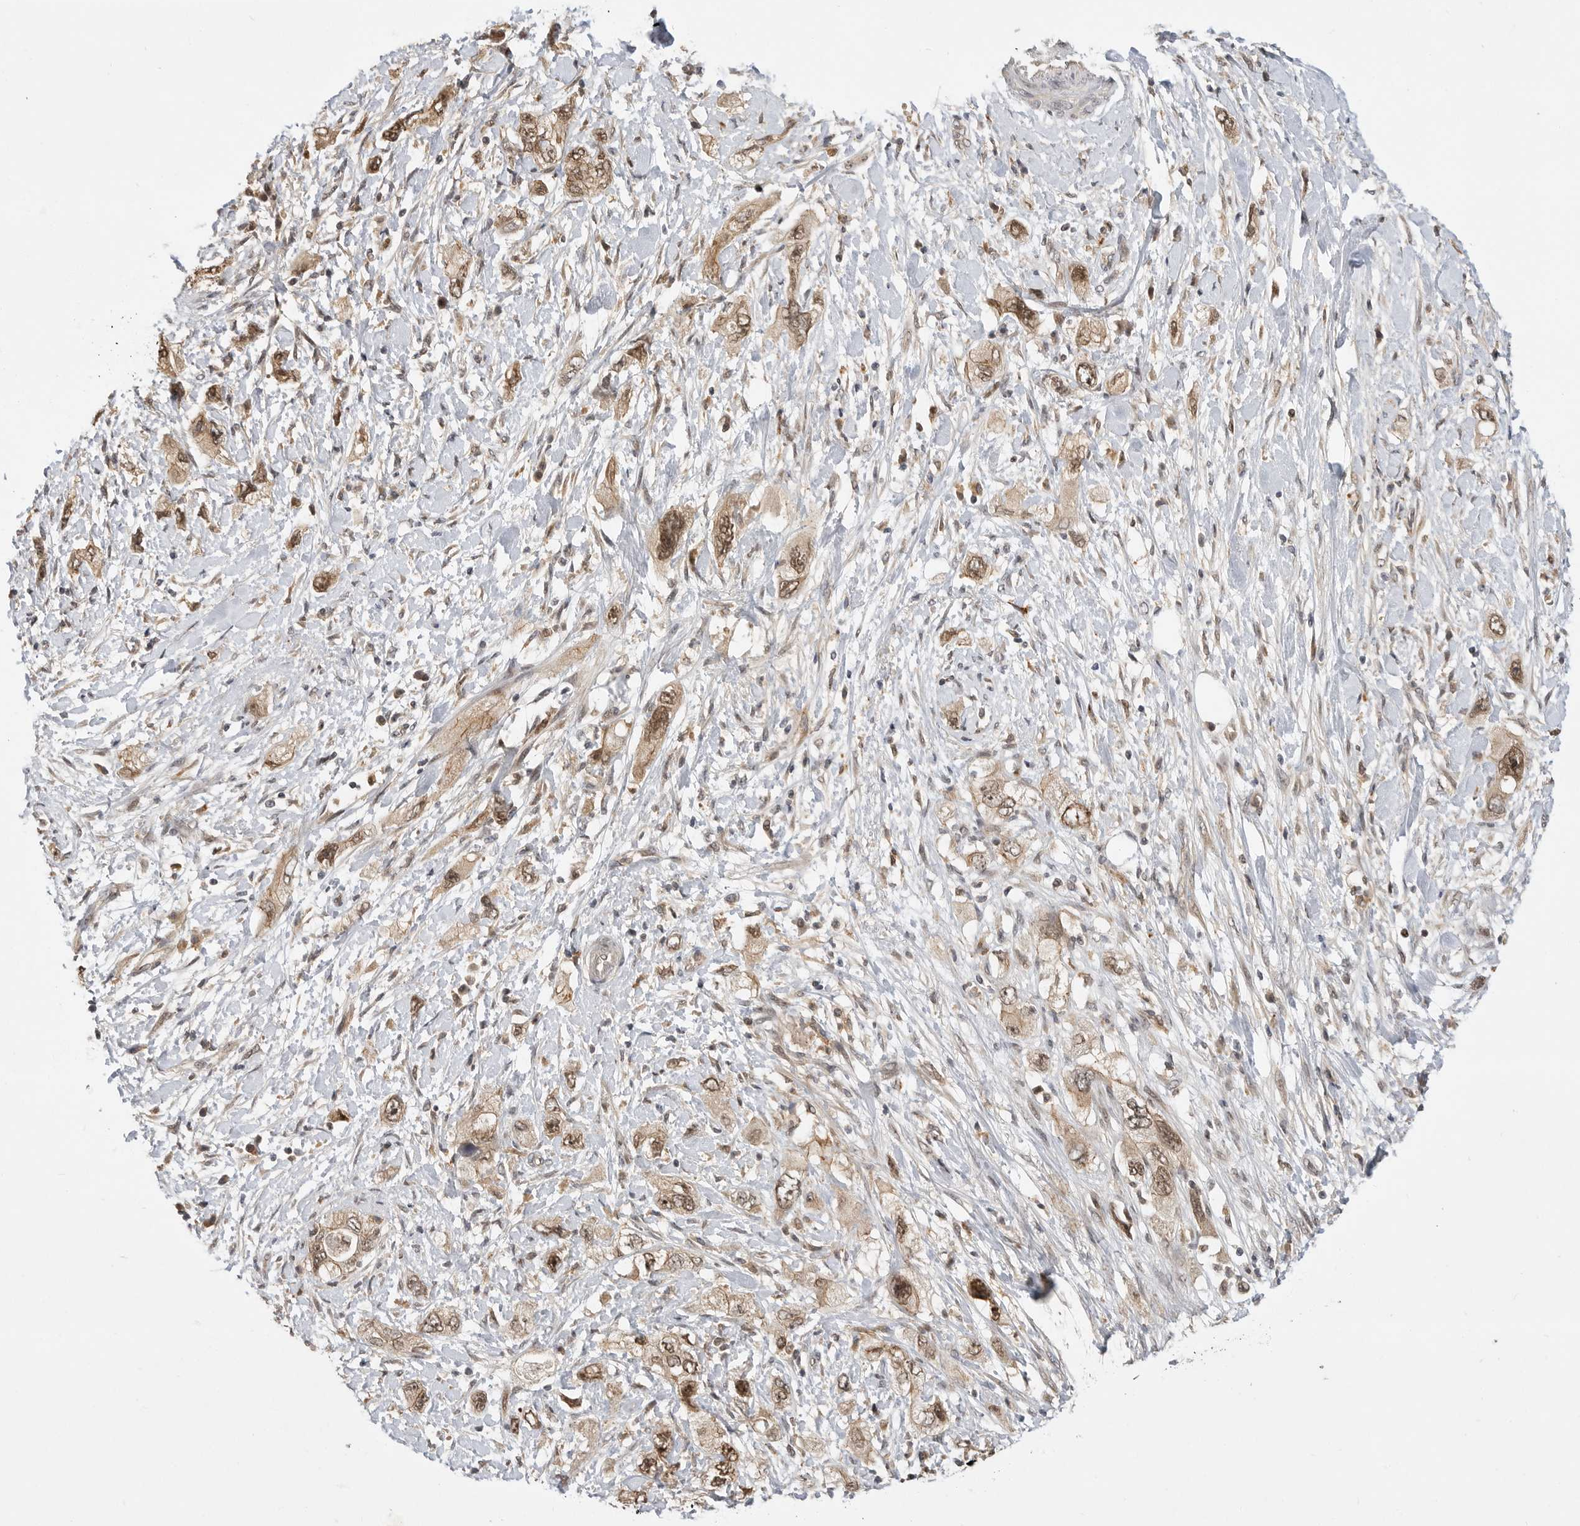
{"staining": {"intensity": "moderate", "quantity": ">75%", "location": "nuclear"}, "tissue": "pancreatic cancer", "cell_type": "Tumor cells", "image_type": "cancer", "snomed": [{"axis": "morphology", "description": "Adenocarcinoma, NOS"}, {"axis": "topography", "description": "Pancreas"}], "caption": "Immunohistochemistry of pancreatic adenocarcinoma exhibits medium levels of moderate nuclear positivity in about >75% of tumor cells. The staining was performed using DAB (3,3'-diaminobenzidine), with brown indicating positive protein expression. Nuclei are stained blue with hematoxylin.", "gene": "CSNK1G3", "patient": {"sex": "female", "age": 73}}